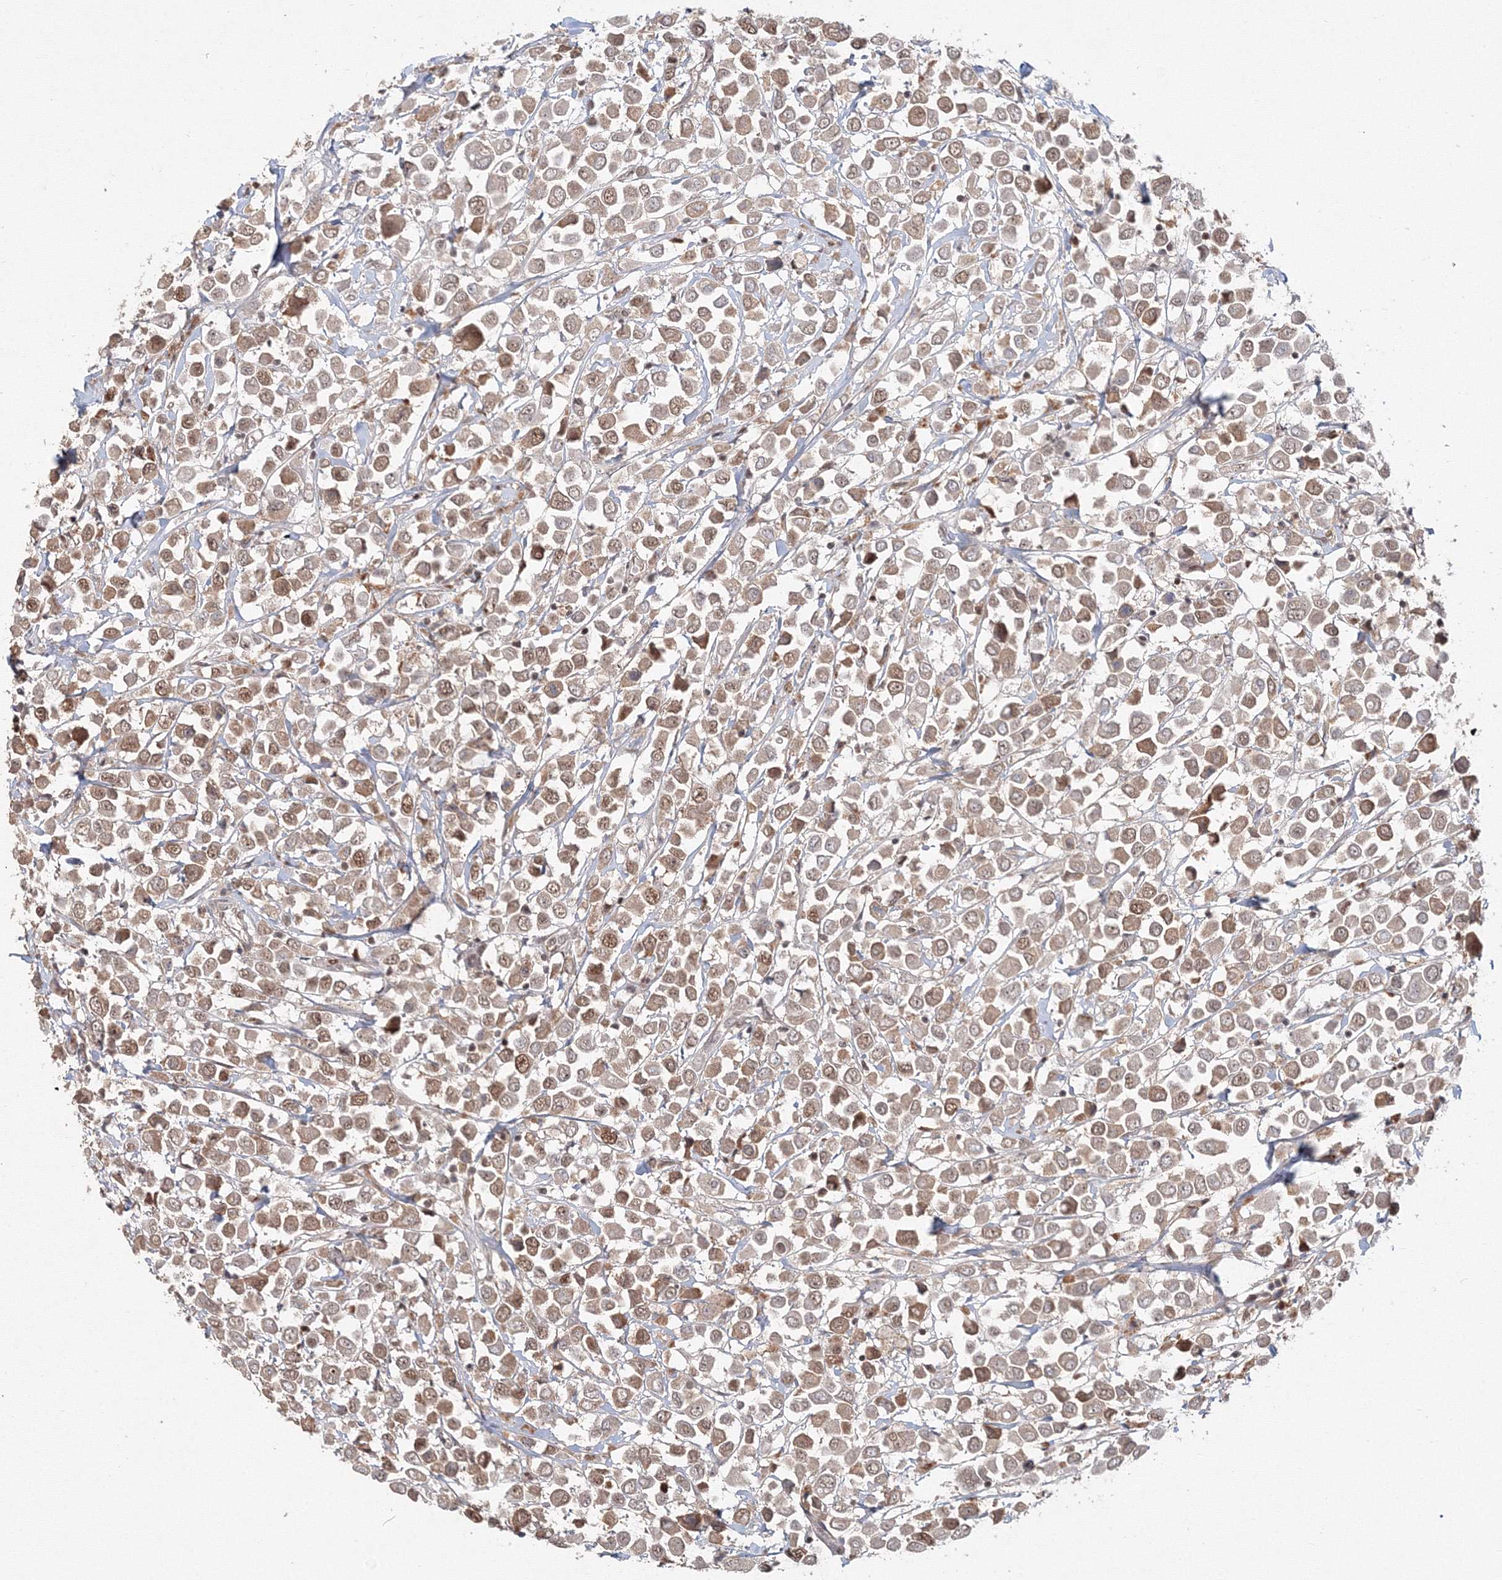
{"staining": {"intensity": "moderate", "quantity": ">75%", "location": "cytoplasmic/membranous,nuclear"}, "tissue": "breast cancer", "cell_type": "Tumor cells", "image_type": "cancer", "snomed": [{"axis": "morphology", "description": "Duct carcinoma"}, {"axis": "topography", "description": "Breast"}], "caption": "The immunohistochemical stain highlights moderate cytoplasmic/membranous and nuclear positivity in tumor cells of breast cancer (intraductal carcinoma) tissue.", "gene": "IWS1", "patient": {"sex": "female", "age": 61}}